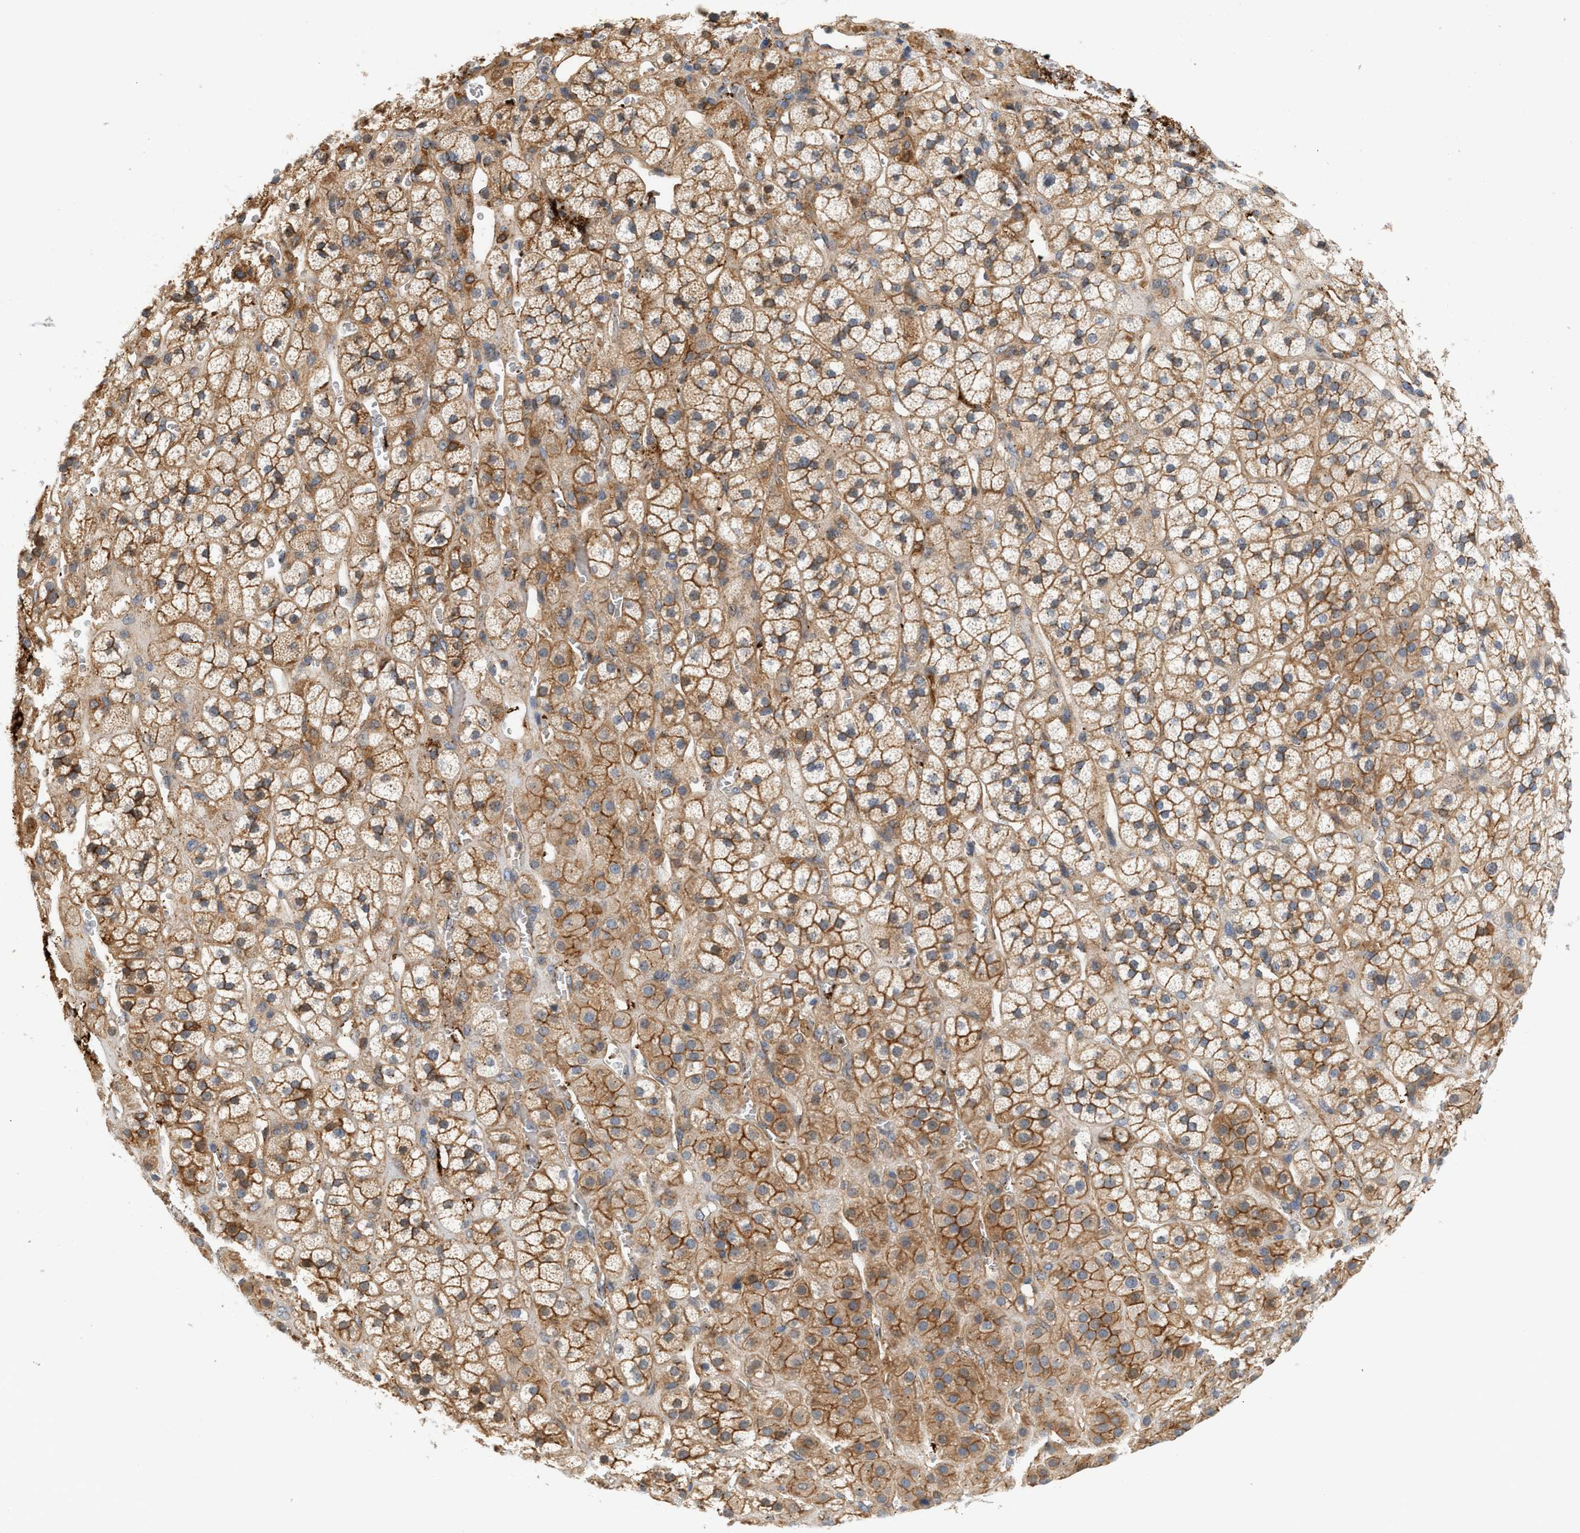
{"staining": {"intensity": "moderate", "quantity": ">75%", "location": "cytoplasmic/membranous"}, "tissue": "adrenal gland", "cell_type": "Glandular cells", "image_type": "normal", "snomed": [{"axis": "morphology", "description": "Normal tissue, NOS"}, {"axis": "topography", "description": "Adrenal gland"}], "caption": "IHC staining of normal adrenal gland, which shows medium levels of moderate cytoplasmic/membranous expression in about >75% of glandular cells indicating moderate cytoplasmic/membranous protein expression. The staining was performed using DAB (brown) for protein detection and nuclei were counterstained in hematoxylin (blue).", "gene": "CTXN1", "patient": {"sex": "male", "age": 56}}